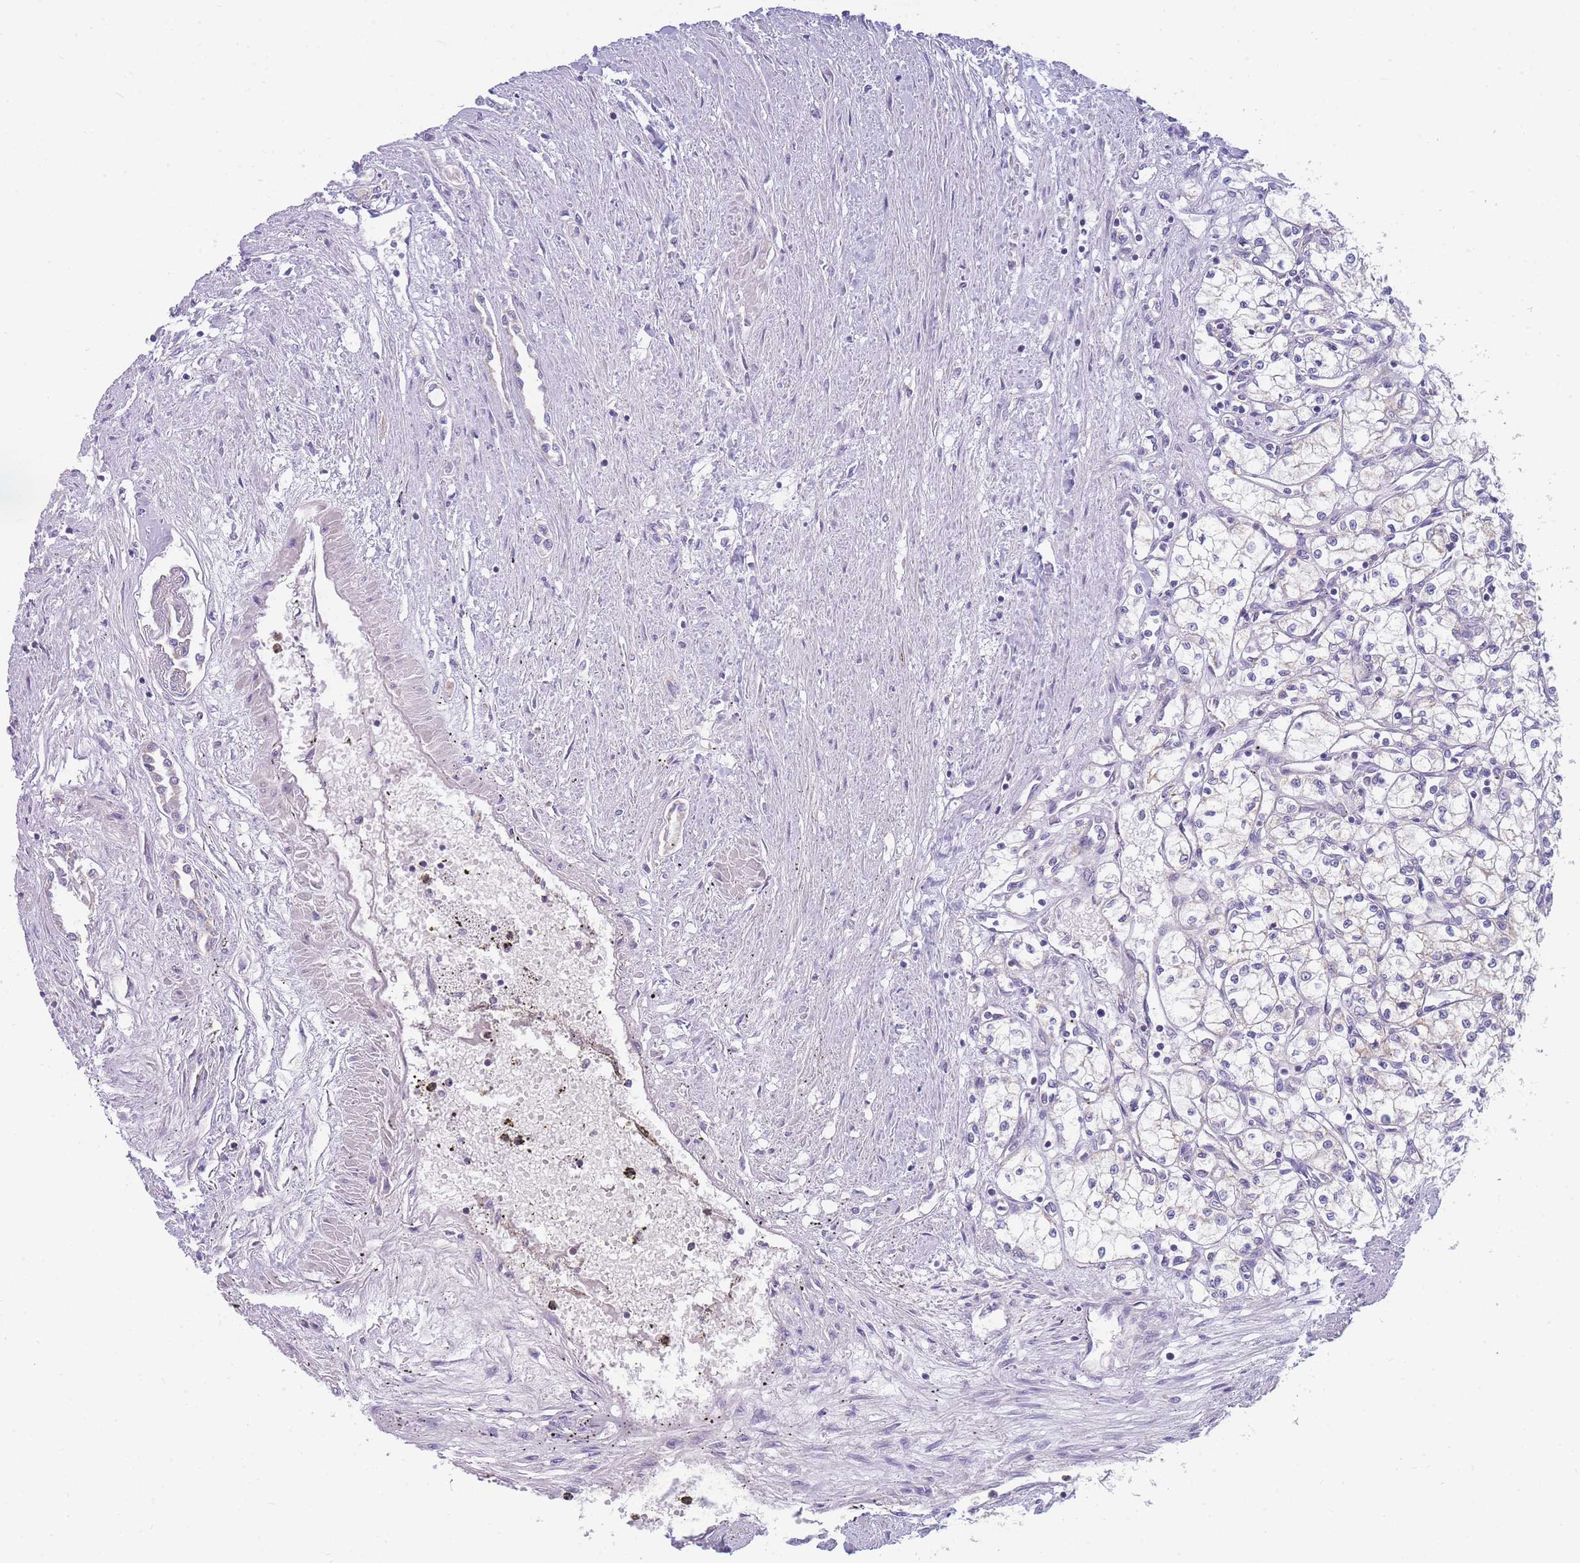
{"staining": {"intensity": "negative", "quantity": "none", "location": "none"}, "tissue": "renal cancer", "cell_type": "Tumor cells", "image_type": "cancer", "snomed": [{"axis": "morphology", "description": "Adenocarcinoma, NOS"}, {"axis": "topography", "description": "Kidney"}], "caption": "The image exhibits no significant expression in tumor cells of renal adenocarcinoma.", "gene": "MRPS11", "patient": {"sex": "male", "age": 59}}